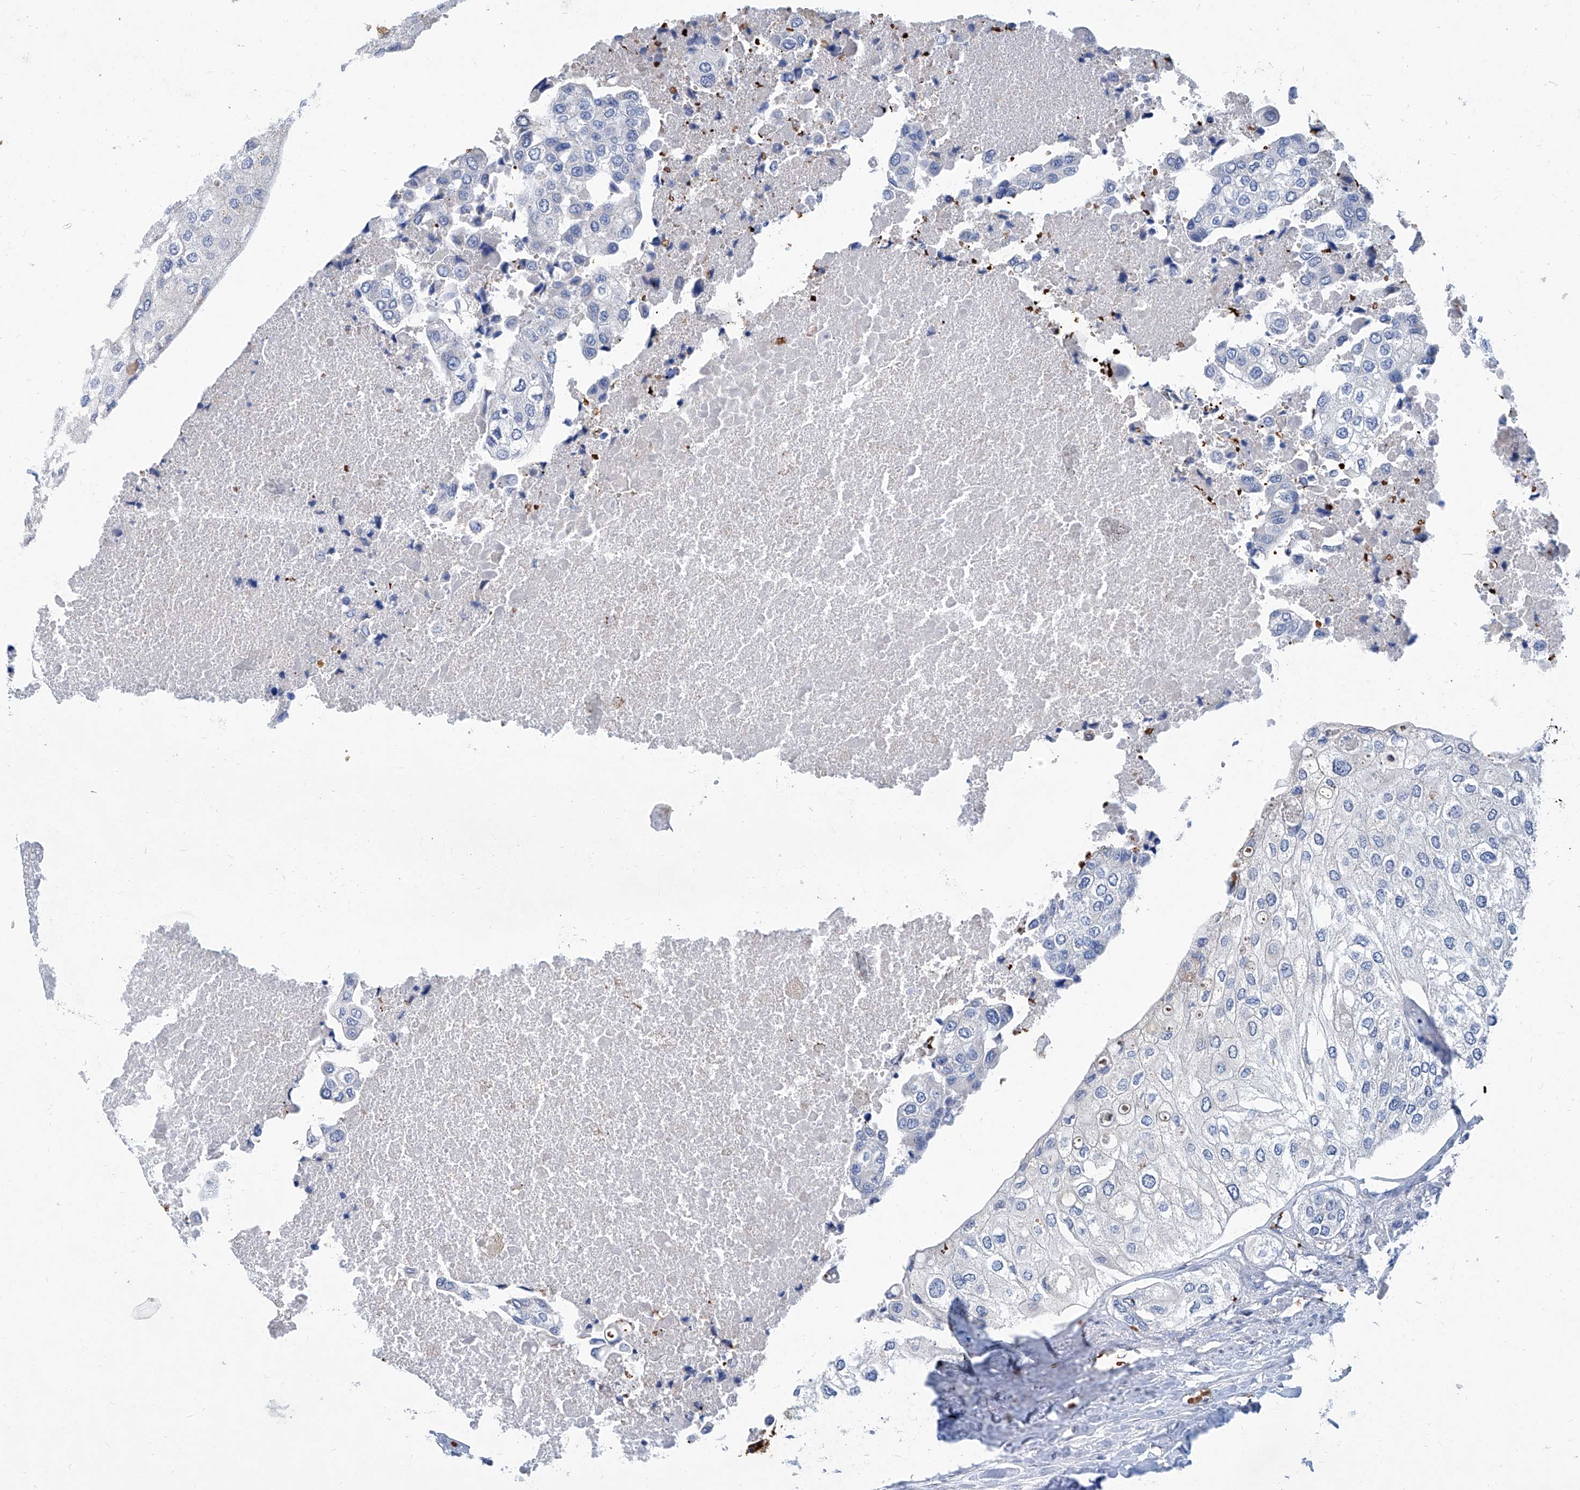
{"staining": {"intensity": "negative", "quantity": "none", "location": "none"}, "tissue": "urothelial cancer", "cell_type": "Tumor cells", "image_type": "cancer", "snomed": [{"axis": "morphology", "description": "Urothelial carcinoma, High grade"}, {"axis": "topography", "description": "Urinary bladder"}], "caption": "IHC image of high-grade urothelial carcinoma stained for a protein (brown), which demonstrates no expression in tumor cells.", "gene": "FPR2", "patient": {"sex": "male", "age": 64}}